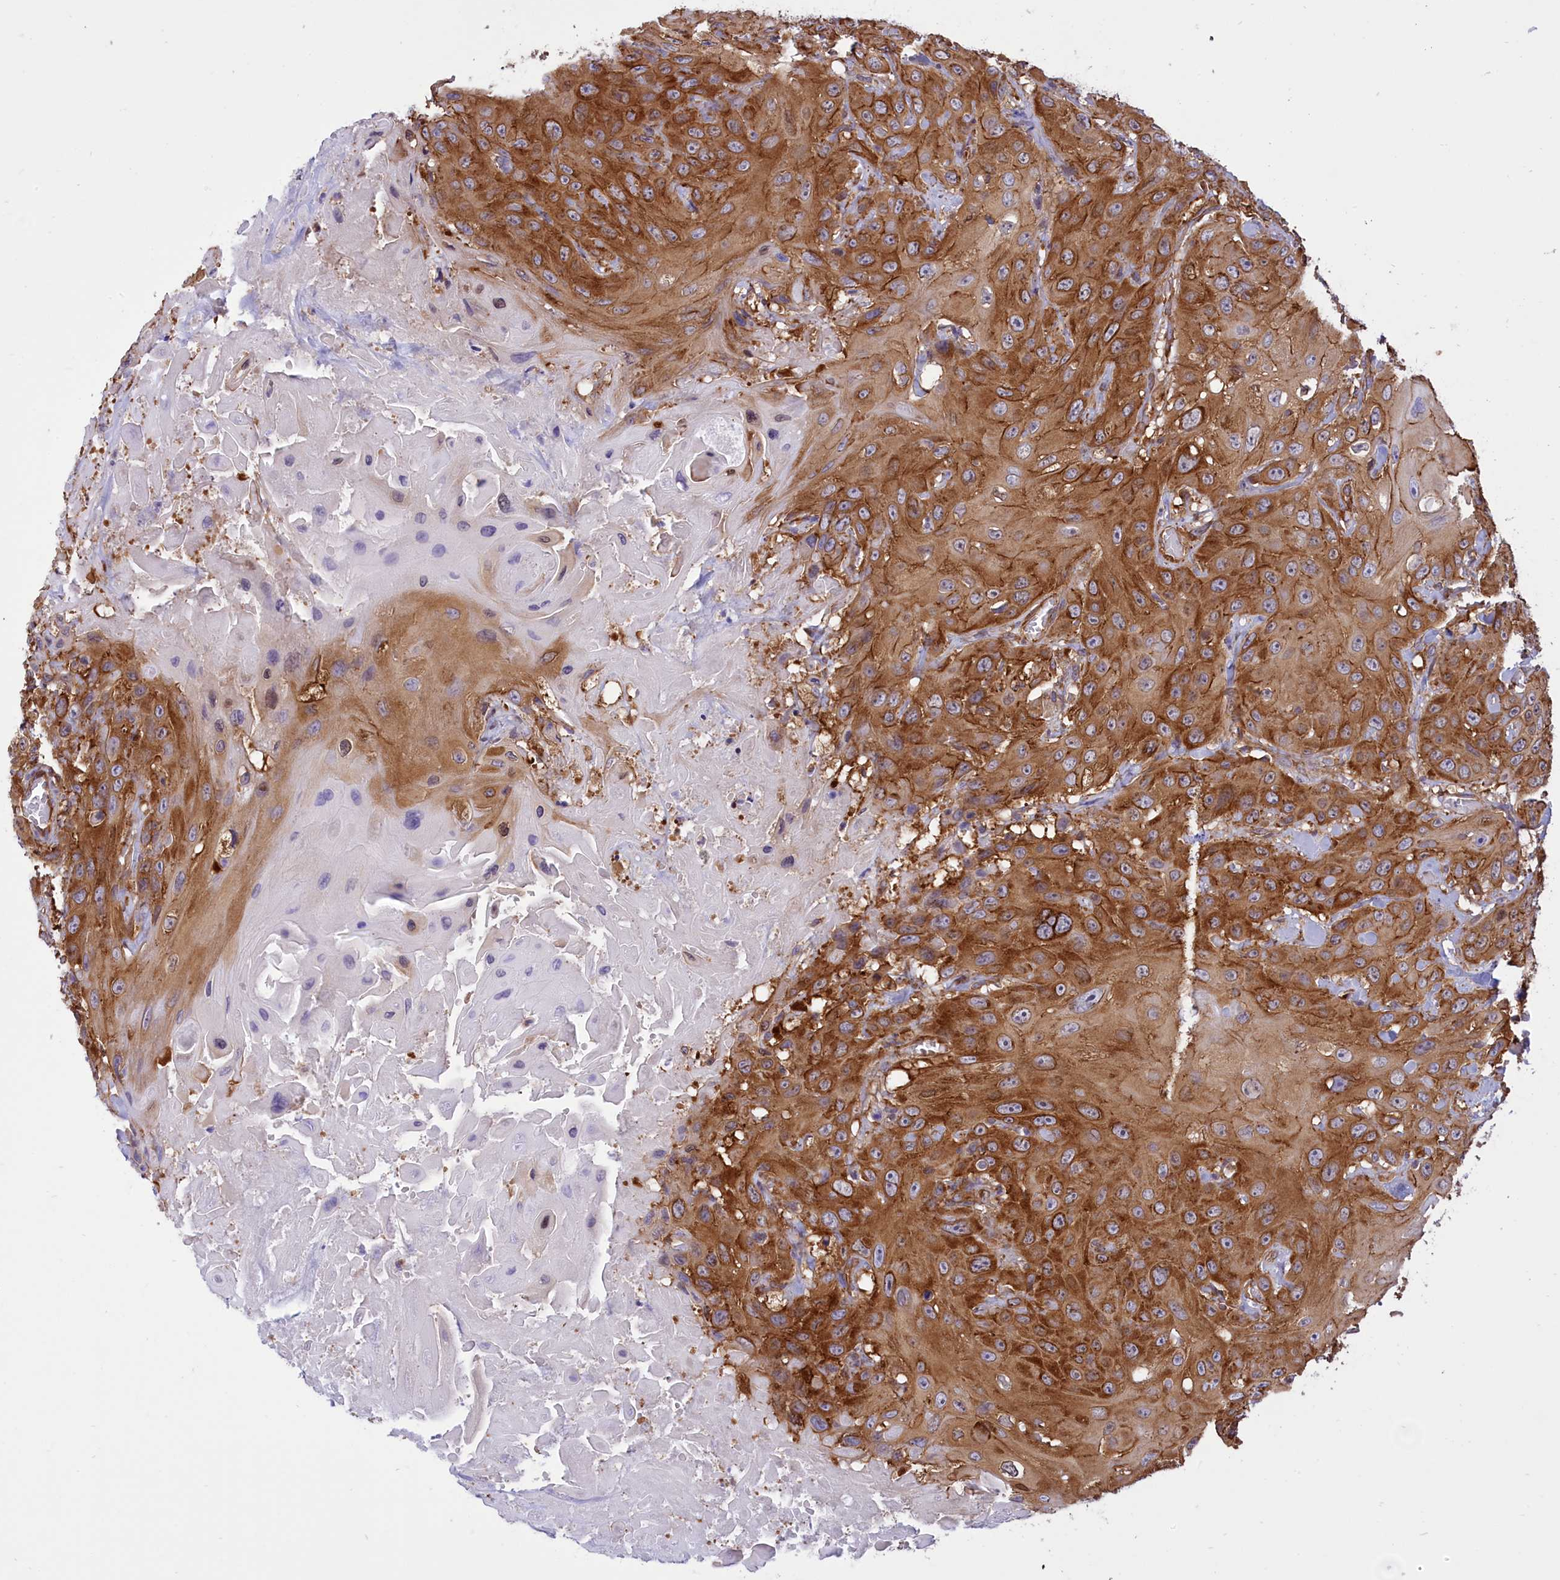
{"staining": {"intensity": "moderate", "quantity": ">75%", "location": "cytoplasmic/membranous"}, "tissue": "head and neck cancer", "cell_type": "Tumor cells", "image_type": "cancer", "snomed": [{"axis": "morphology", "description": "Squamous cell carcinoma, NOS"}, {"axis": "topography", "description": "Head-Neck"}], "caption": "An immunohistochemistry (IHC) photomicrograph of tumor tissue is shown. Protein staining in brown highlights moderate cytoplasmic/membranous positivity in head and neck cancer within tumor cells.", "gene": "SEPTIN9", "patient": {"sex": "male", "age": 81}}